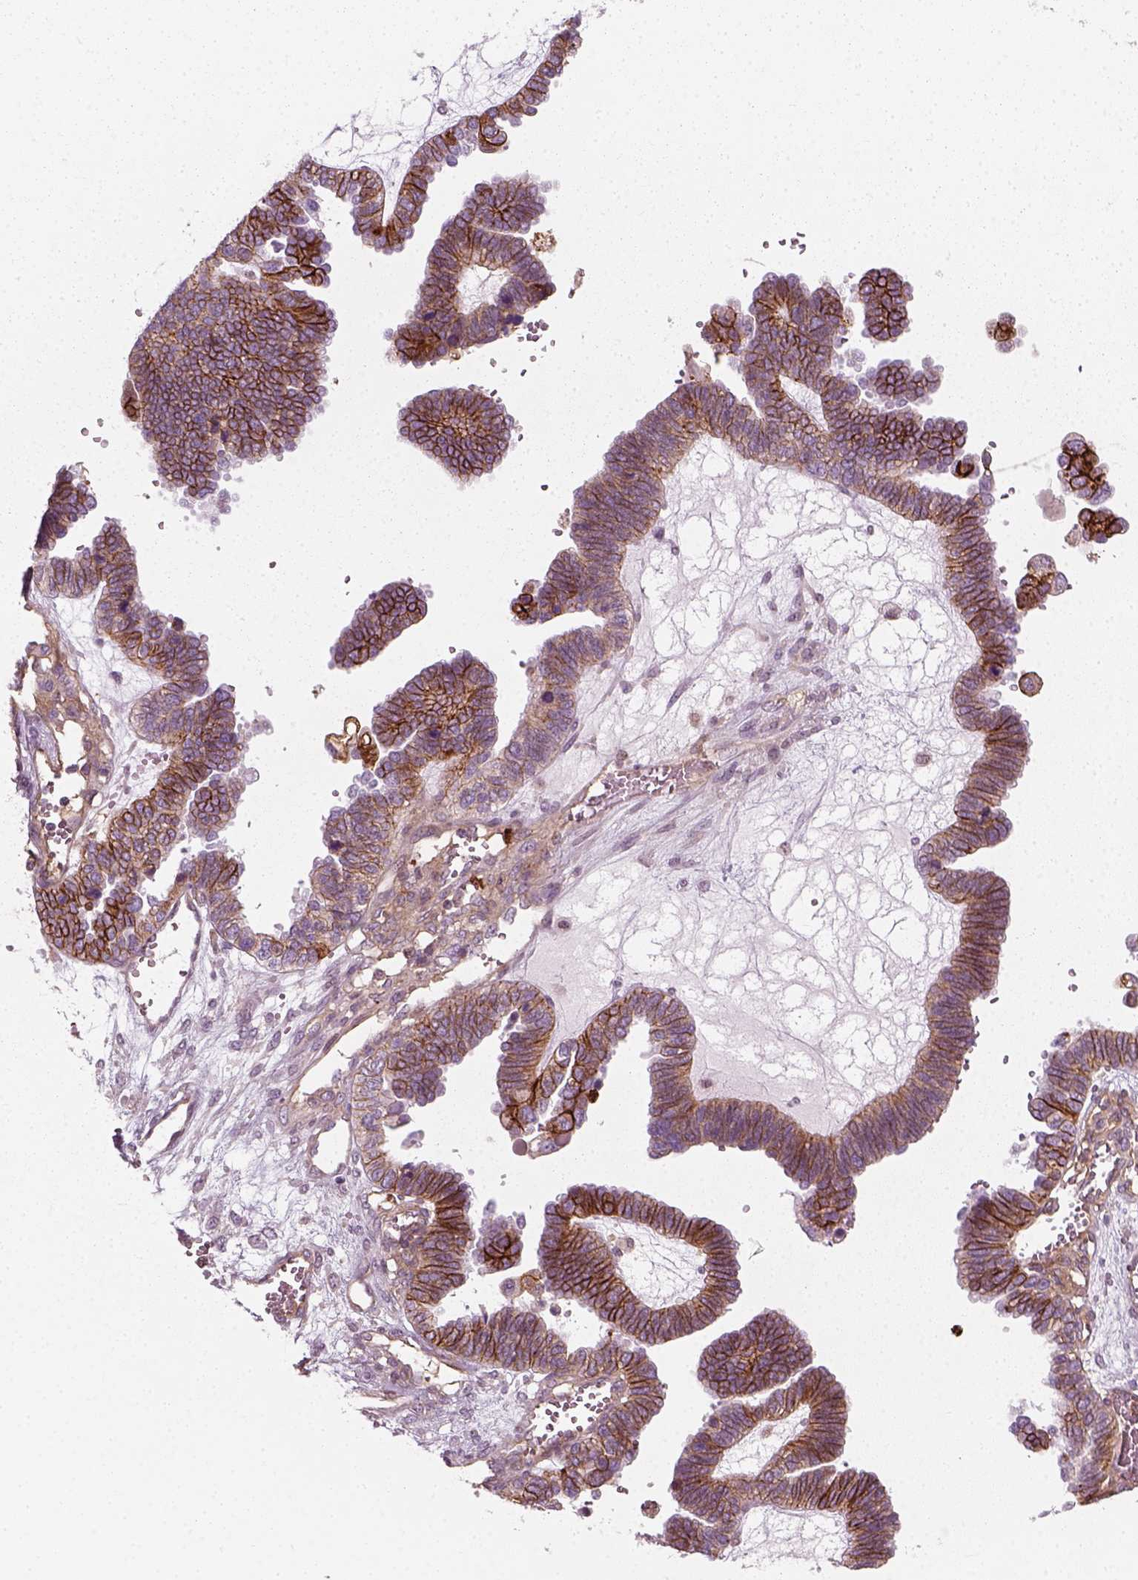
{"staining": {"intensity": "strong", "quantity": ">75%", "location": "cytoplasmic/membranous"}, "tissue": "ovarian cancer", "cell_type": "Tumor cells", "image_type": "cancer", "snomed": [{"axis": "morphology", "description": "Cystadenocarcinoma, serous, NOS"}, {"axis": "topography", "description": "Ovary"}], "caption": "This micrograph shows IHC staining of human ovarian cancer, with high strong cytoplasmic/membranous positivity in about >75% of tumor cells.", "gene": "NPTN", "patient": {"sex": "female", "age": 51}}